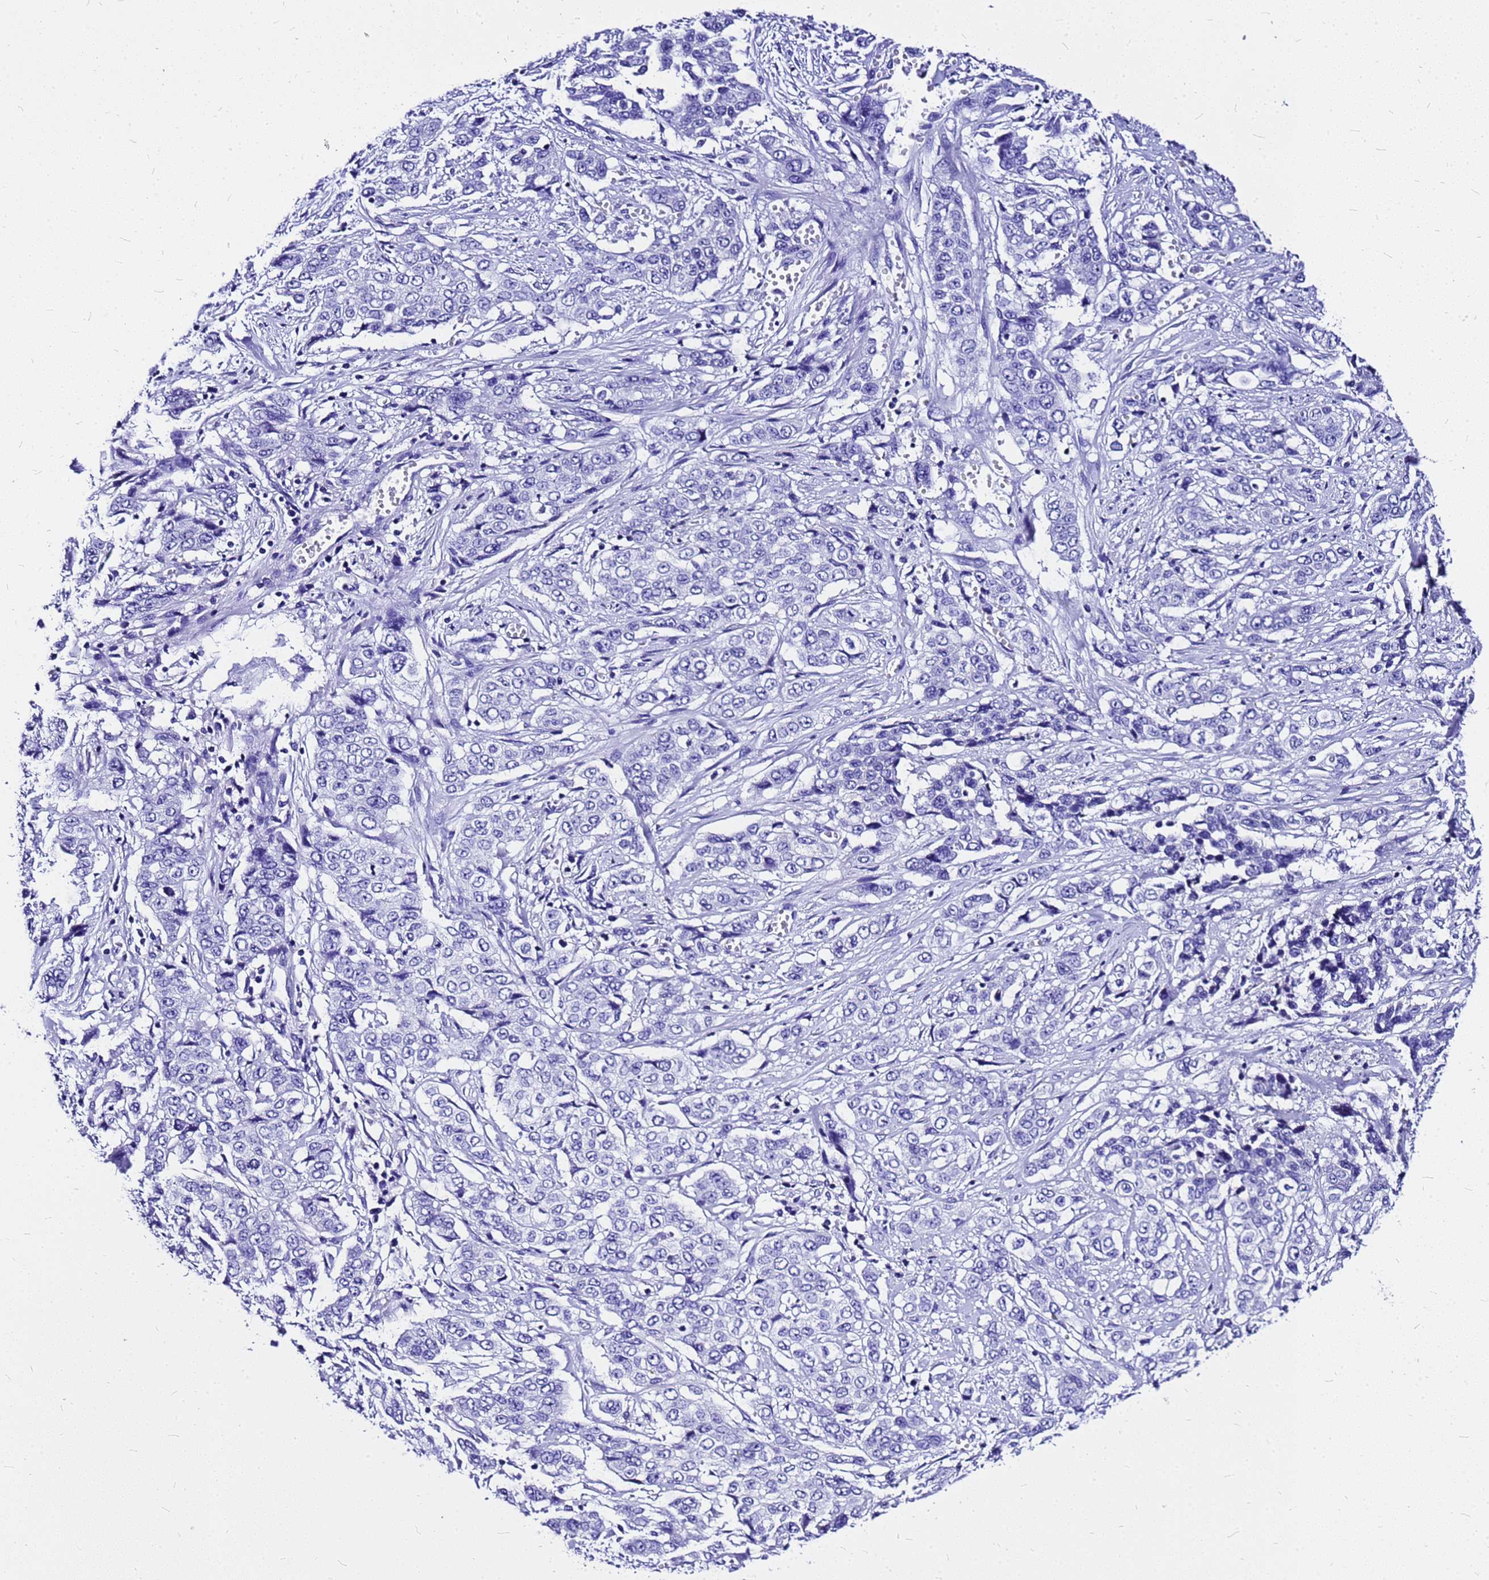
{"staining": {"intensity": "negative", "quantity": "none", "location": "none"}, "tissue": "stomach cancer", "cell_type": "Tumor cells", "image_type": "cancer", "snomed": [{"axis": "morphology", "description": "Adenocarcinoma, NOS"}, {"axis": "topography", "description": "Stomach, upper"}], "caption": "An immunohistochemistry (IHC) micrograph of stomach cancer (adenocarcinoma) is shown. There is no staining in tumor cells of stomach cancer (adenocarcinoma).", "gene": "HERC4", "patient": {"sex": "male", "age": 62}}